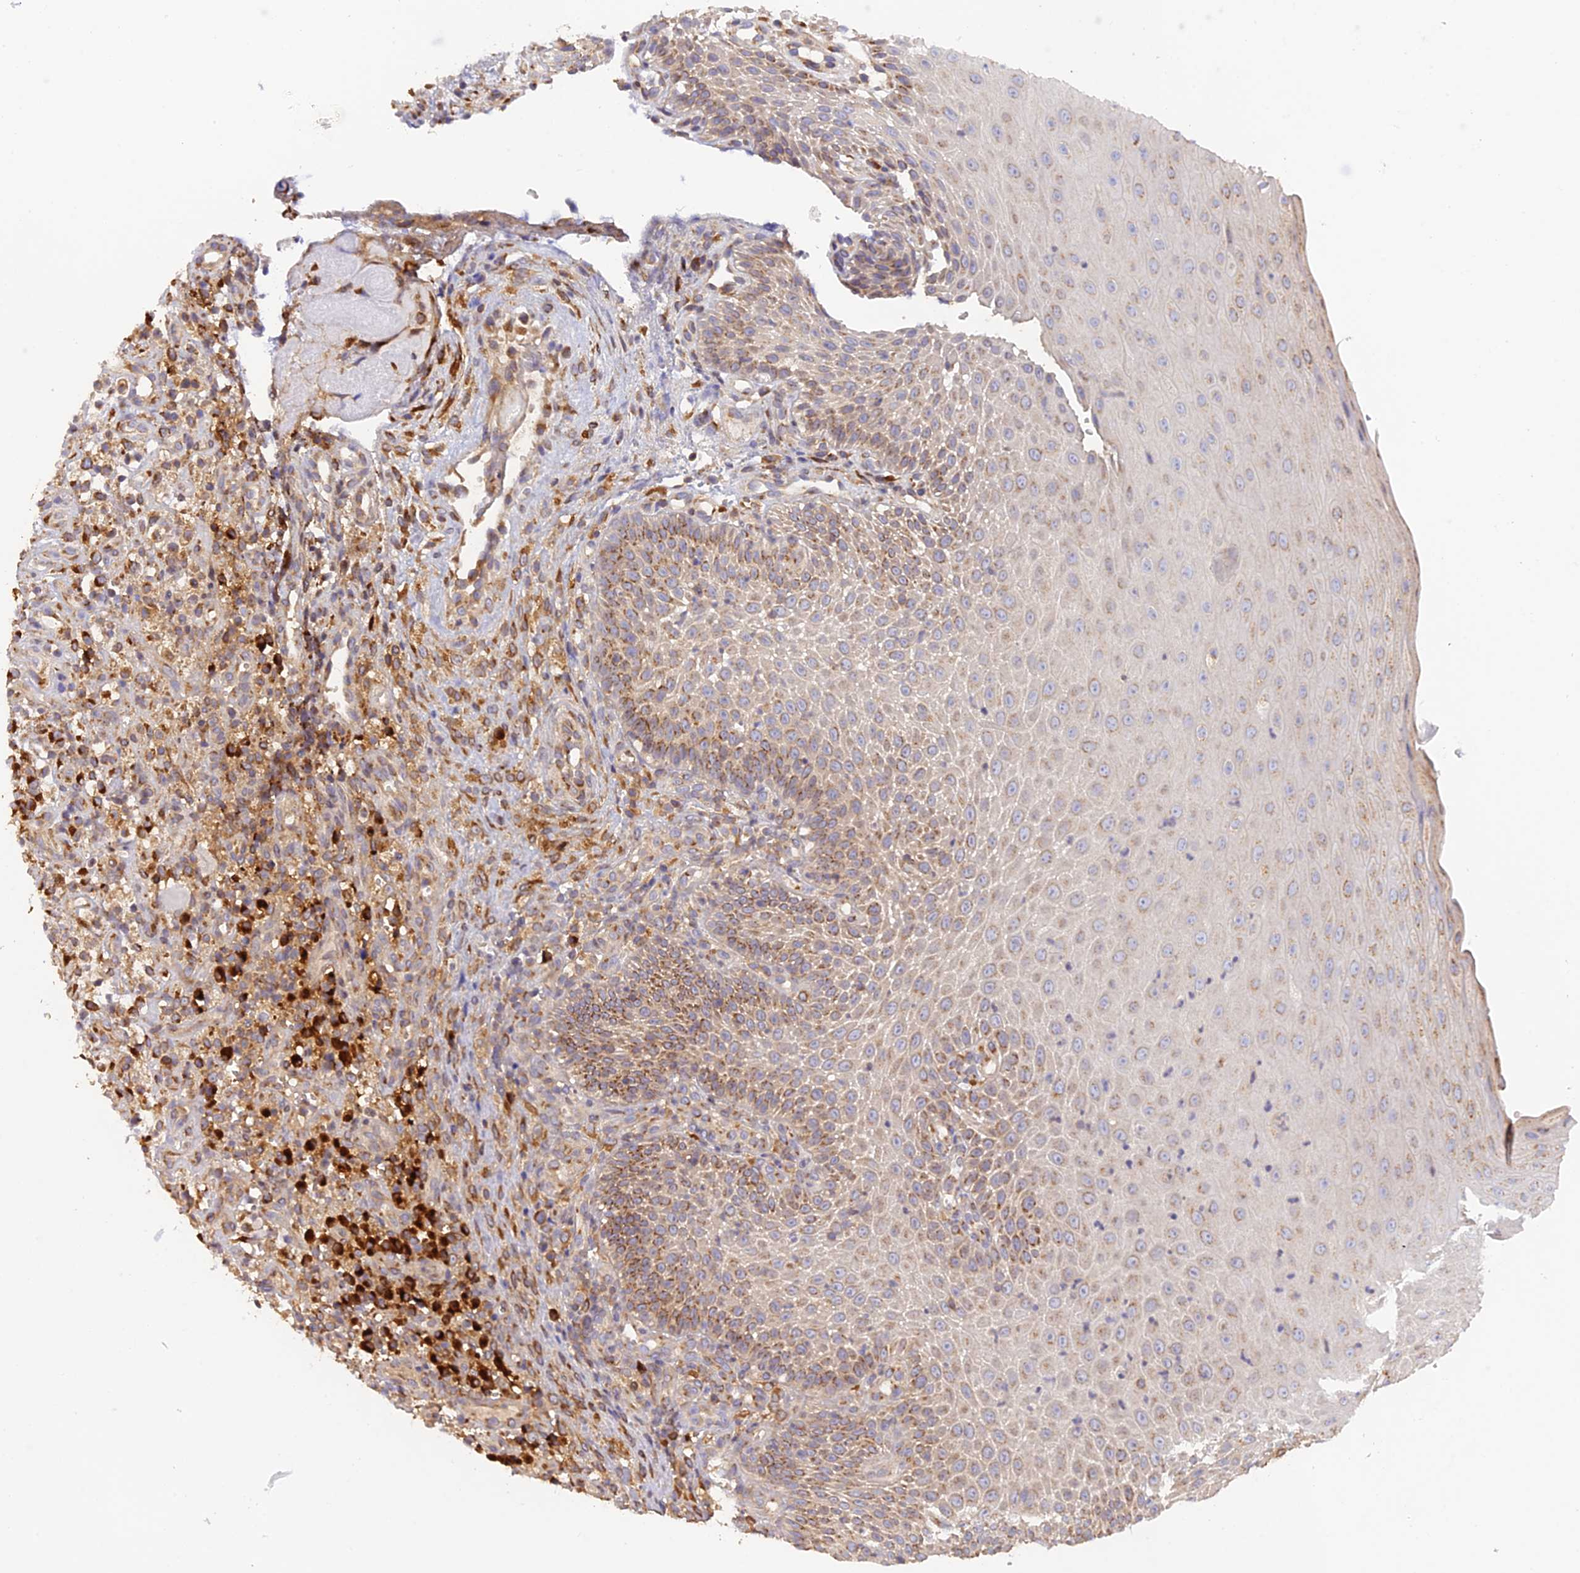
{"staining": {"intensity": "moderate", "quantity": ">75%", "location": "cytoplasmic/membranous"}, "tissue": "oral mucosa", "cell_type": "Squamous epithelial cells", "image_type": "normal", "snomed": [{"axis": "morphology", "description": "Normal tissue, NOS"}, {"axis": "topography", "description": "Oral tissue"}], "caption": "The micrograph exhibits immunohistochemical staining of unremarkable oral mucosa. There is moderate cytoplasmic/membranous staining is identified in about >75% of squamous epithelial cells. (IHC, brightfield microscopy, high magnification).", "gene": "SNX17", "patient": {"sex": "female", "age": 13}}